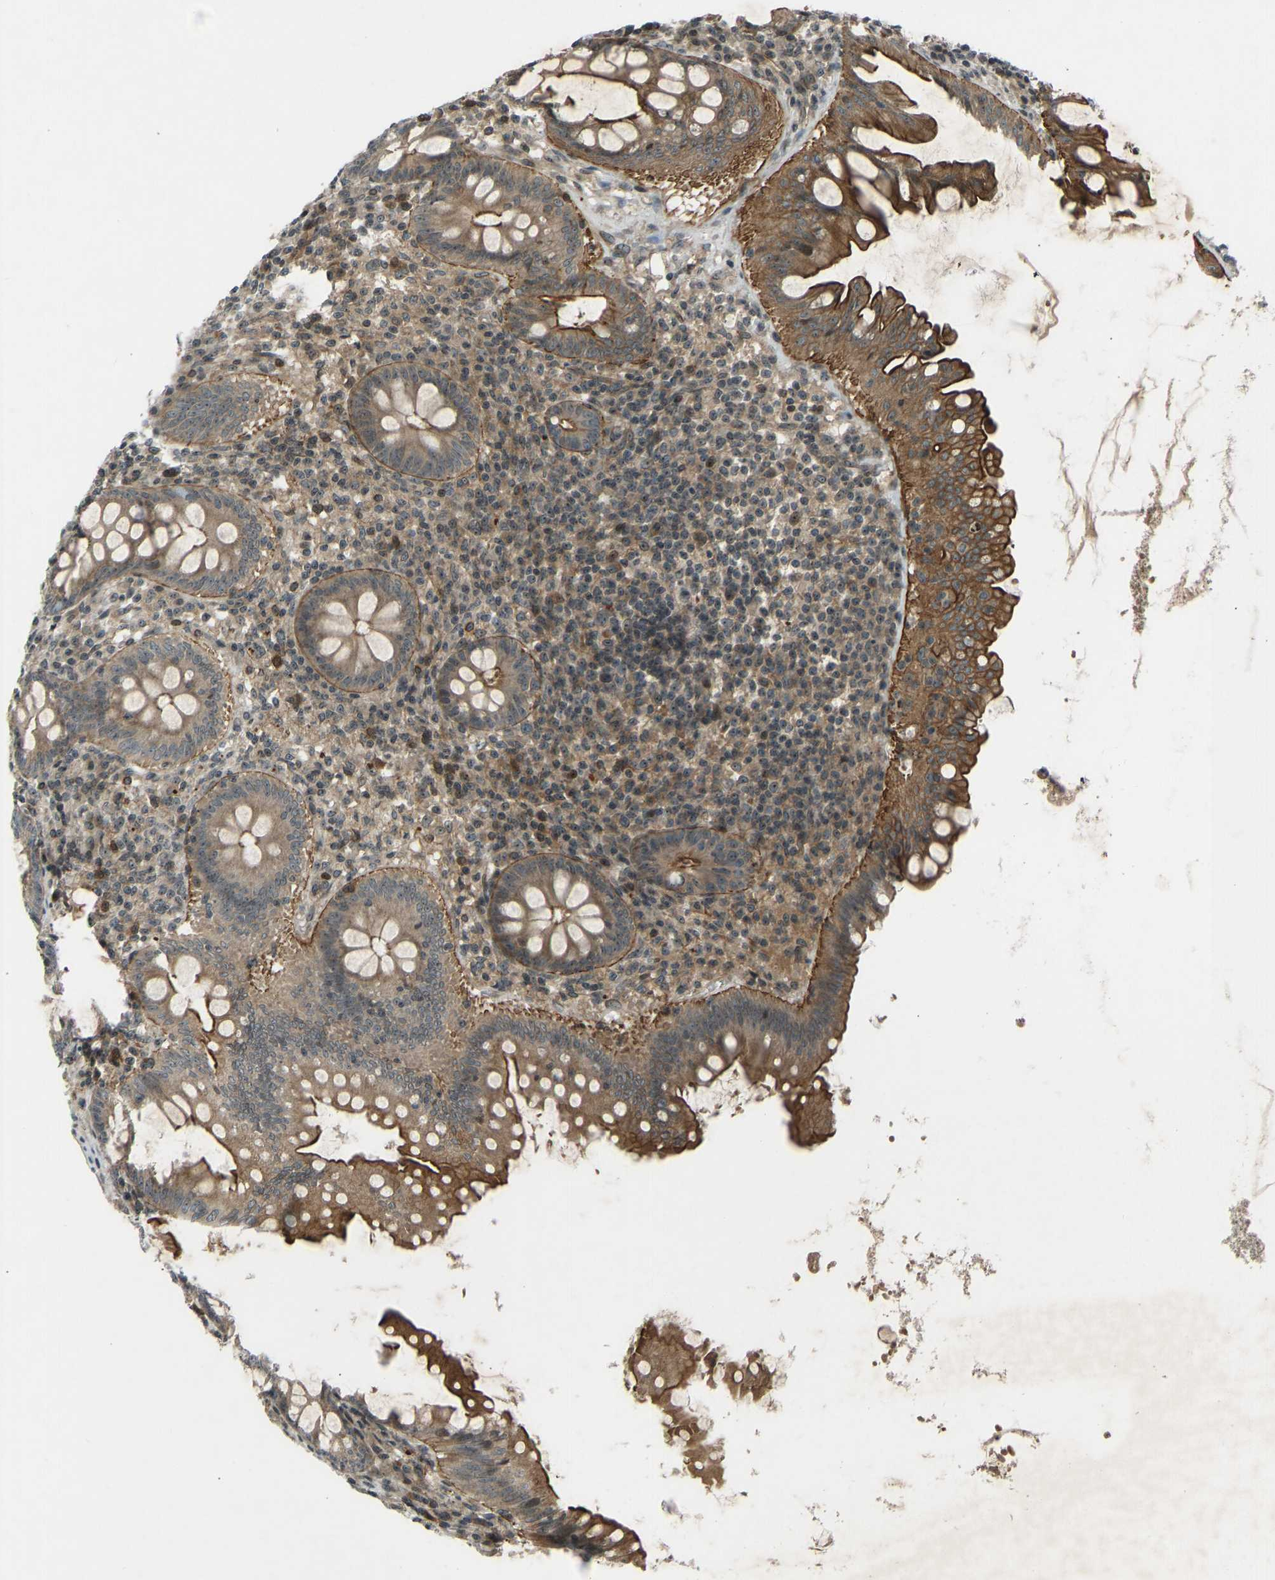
{"staining": {"intensity": "moderate", "quantity": ">75%", "location": "cytoplasmic/membranous"}, "tissue": "appendix", "cell_type": "Glandular cells", "image_type": "normal", "snomed": [{"axis": "morphology", "description": "Normal tissue, NOS"}, {"axis": "topography", "description": "Appendix"}], "caption": "The micrograph shows immunohistochemical staining of benign appendix. There is moderate cytoplasmic/membranous staining is present in approximately >75% of glandular cells. (IHC, brightfield microscopy, high magnification).", "gene": "SVOPL", "patient": {"sex": "male", "age": 56}}